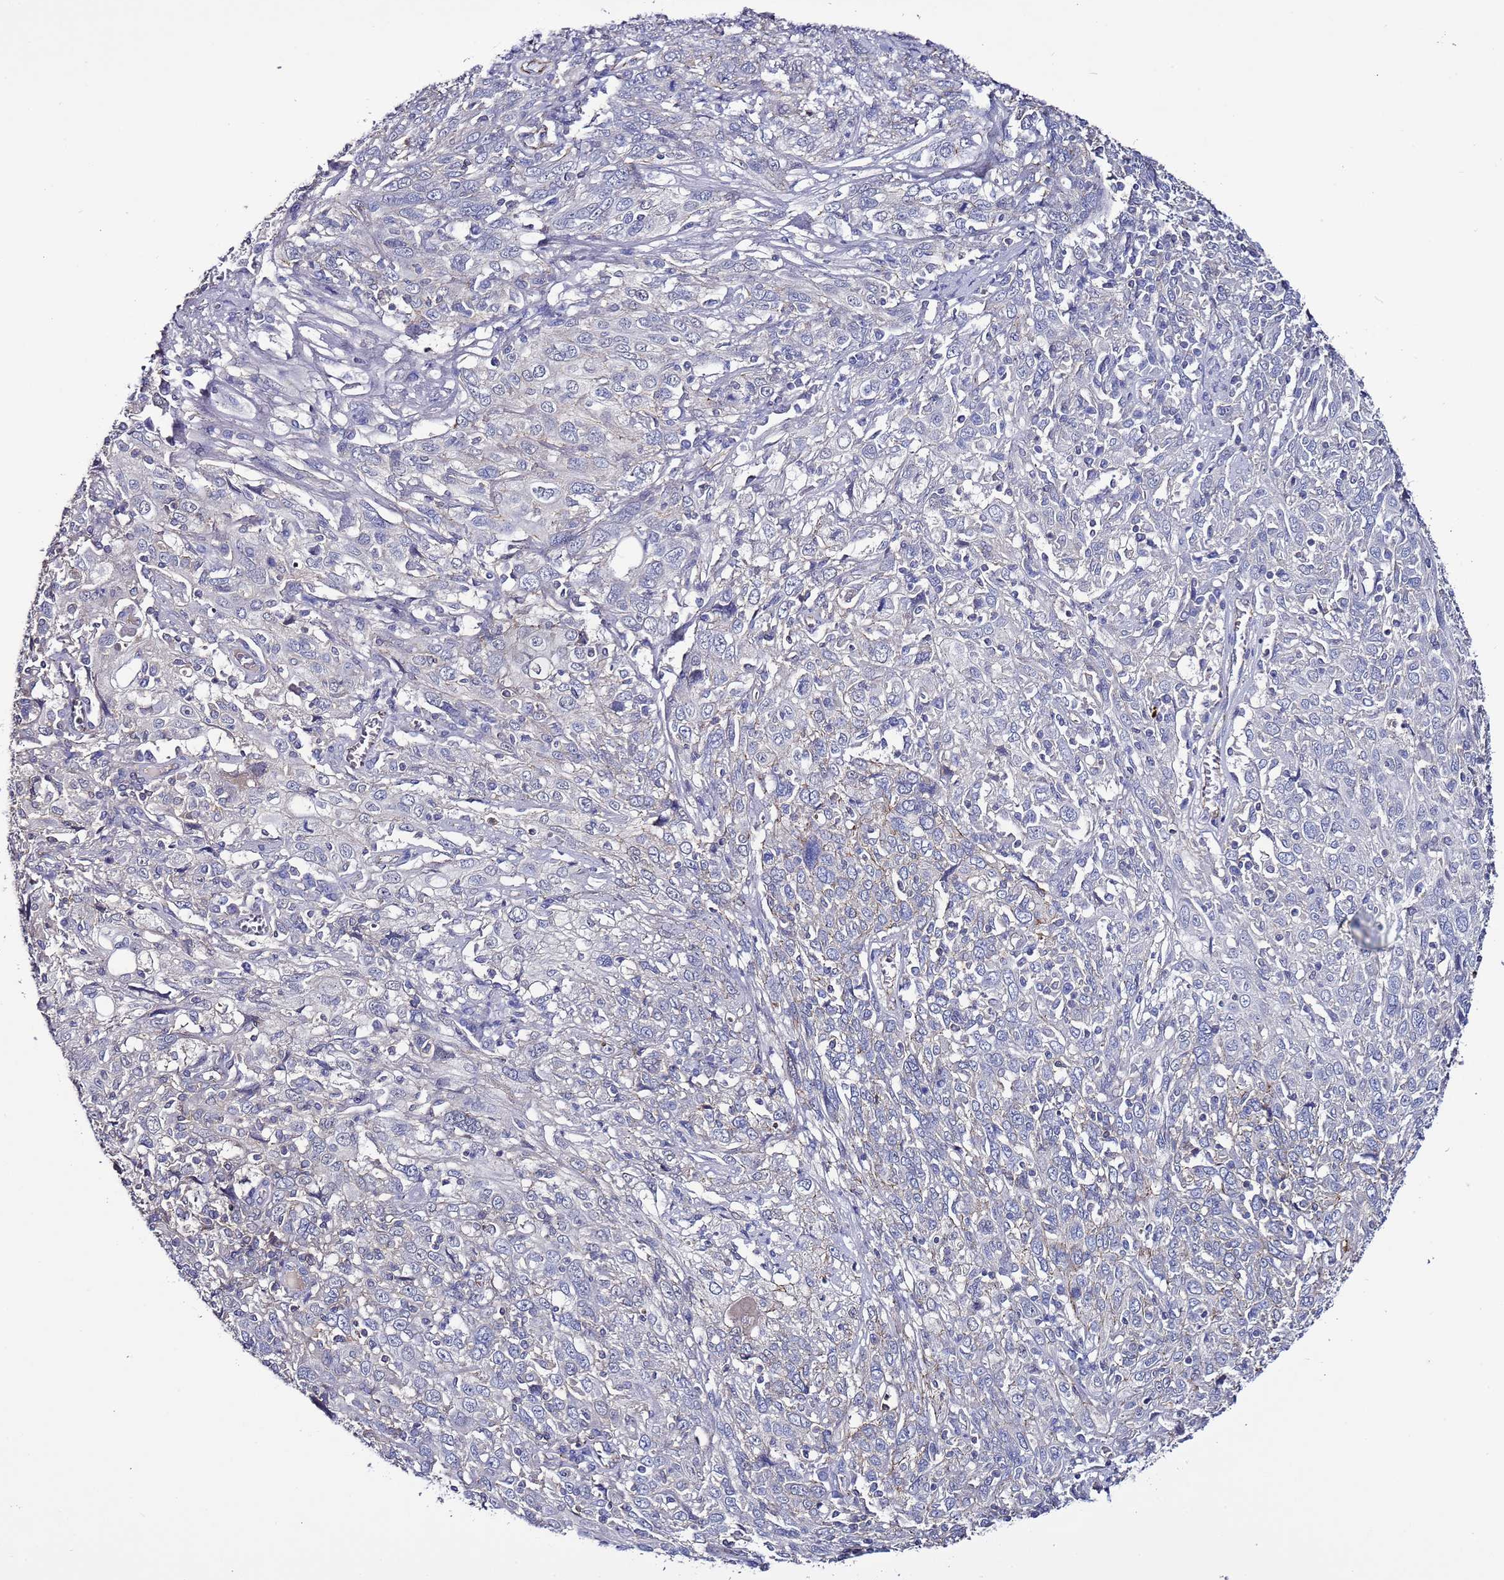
{"staining": {"intensity": "negative", "quantity": "none", "location": "none"}, "tissue": "cervical cancer", "cell_type": "Tumor cells", "image_type": "cancer", "snomed": [{"axis": "morphology", "description": "Squamous cell carcinoma, NOS"}, {"axis": "topography", "description": "Cervix"}], "caption": "An image of cervical squamous cell carcinoma stained for a protein displays no brown staining in tumor cells.", "gene": "TENM3", "patient": {"sex": "female", "age": 46}}